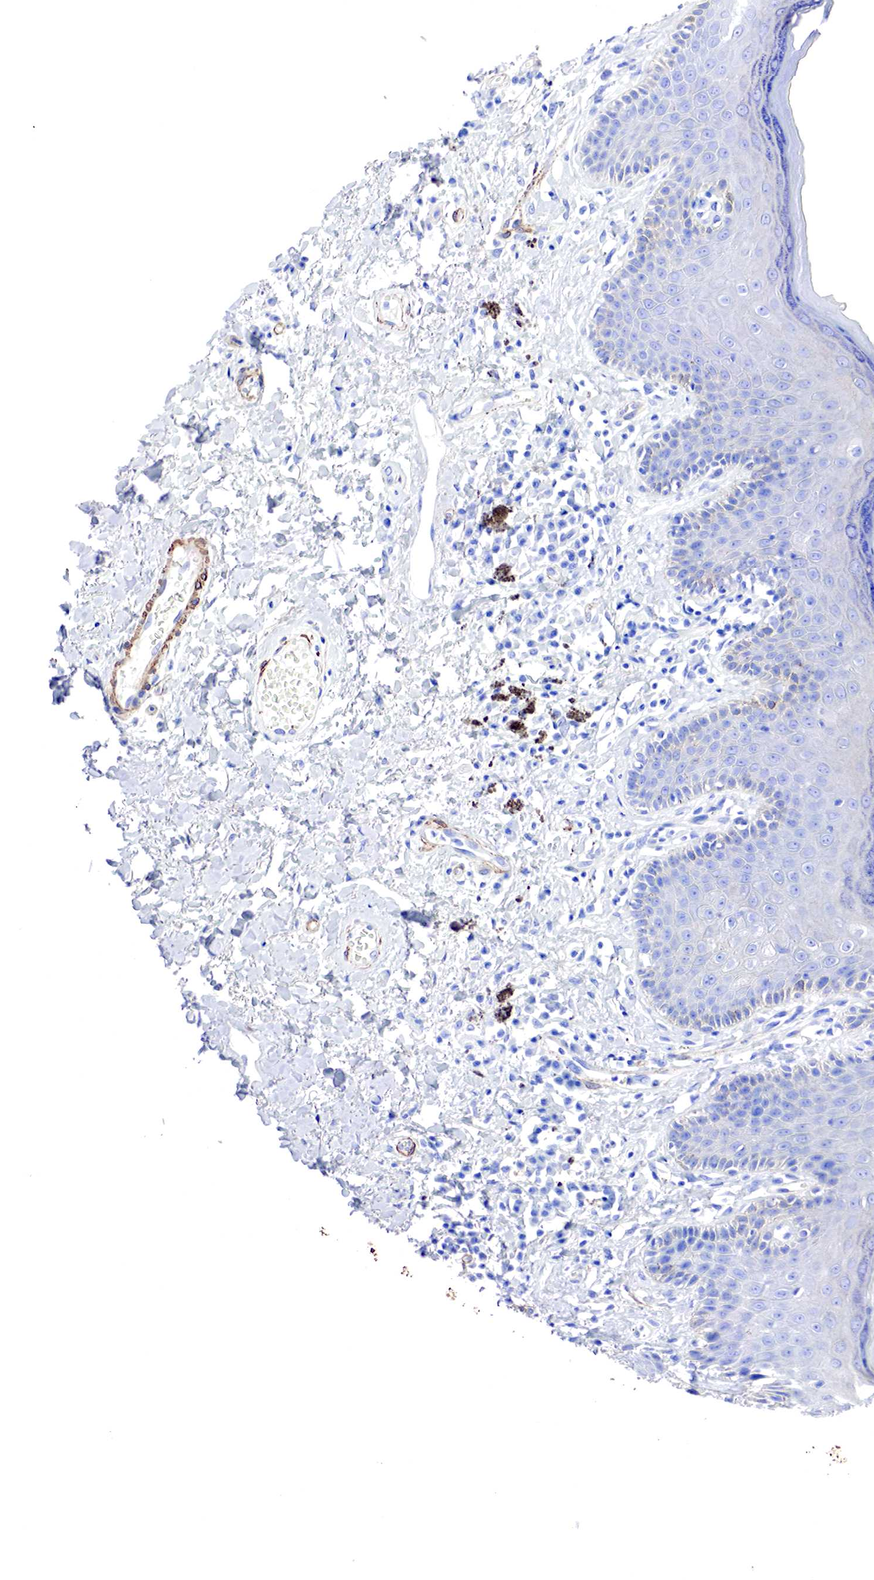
{"staining": {"intensity": "negative", "quantity": "none", "location": "none"}, "tissue": "skin", "cell_type": "Epidermal cells", "image_type": "normal", "snomed": [{"axis": "morphology", "description": "Normal tissue, NOS"}, {"axis": "topography", "description": "Skin"}, {"axis": "topography", "description": "Anal"}], "caption": "Micrograph shows no protein positivity in epidermal cells of unremarkable skin.", "gene": "TPM1", "patient": {"sex": "male", "age": 61}}